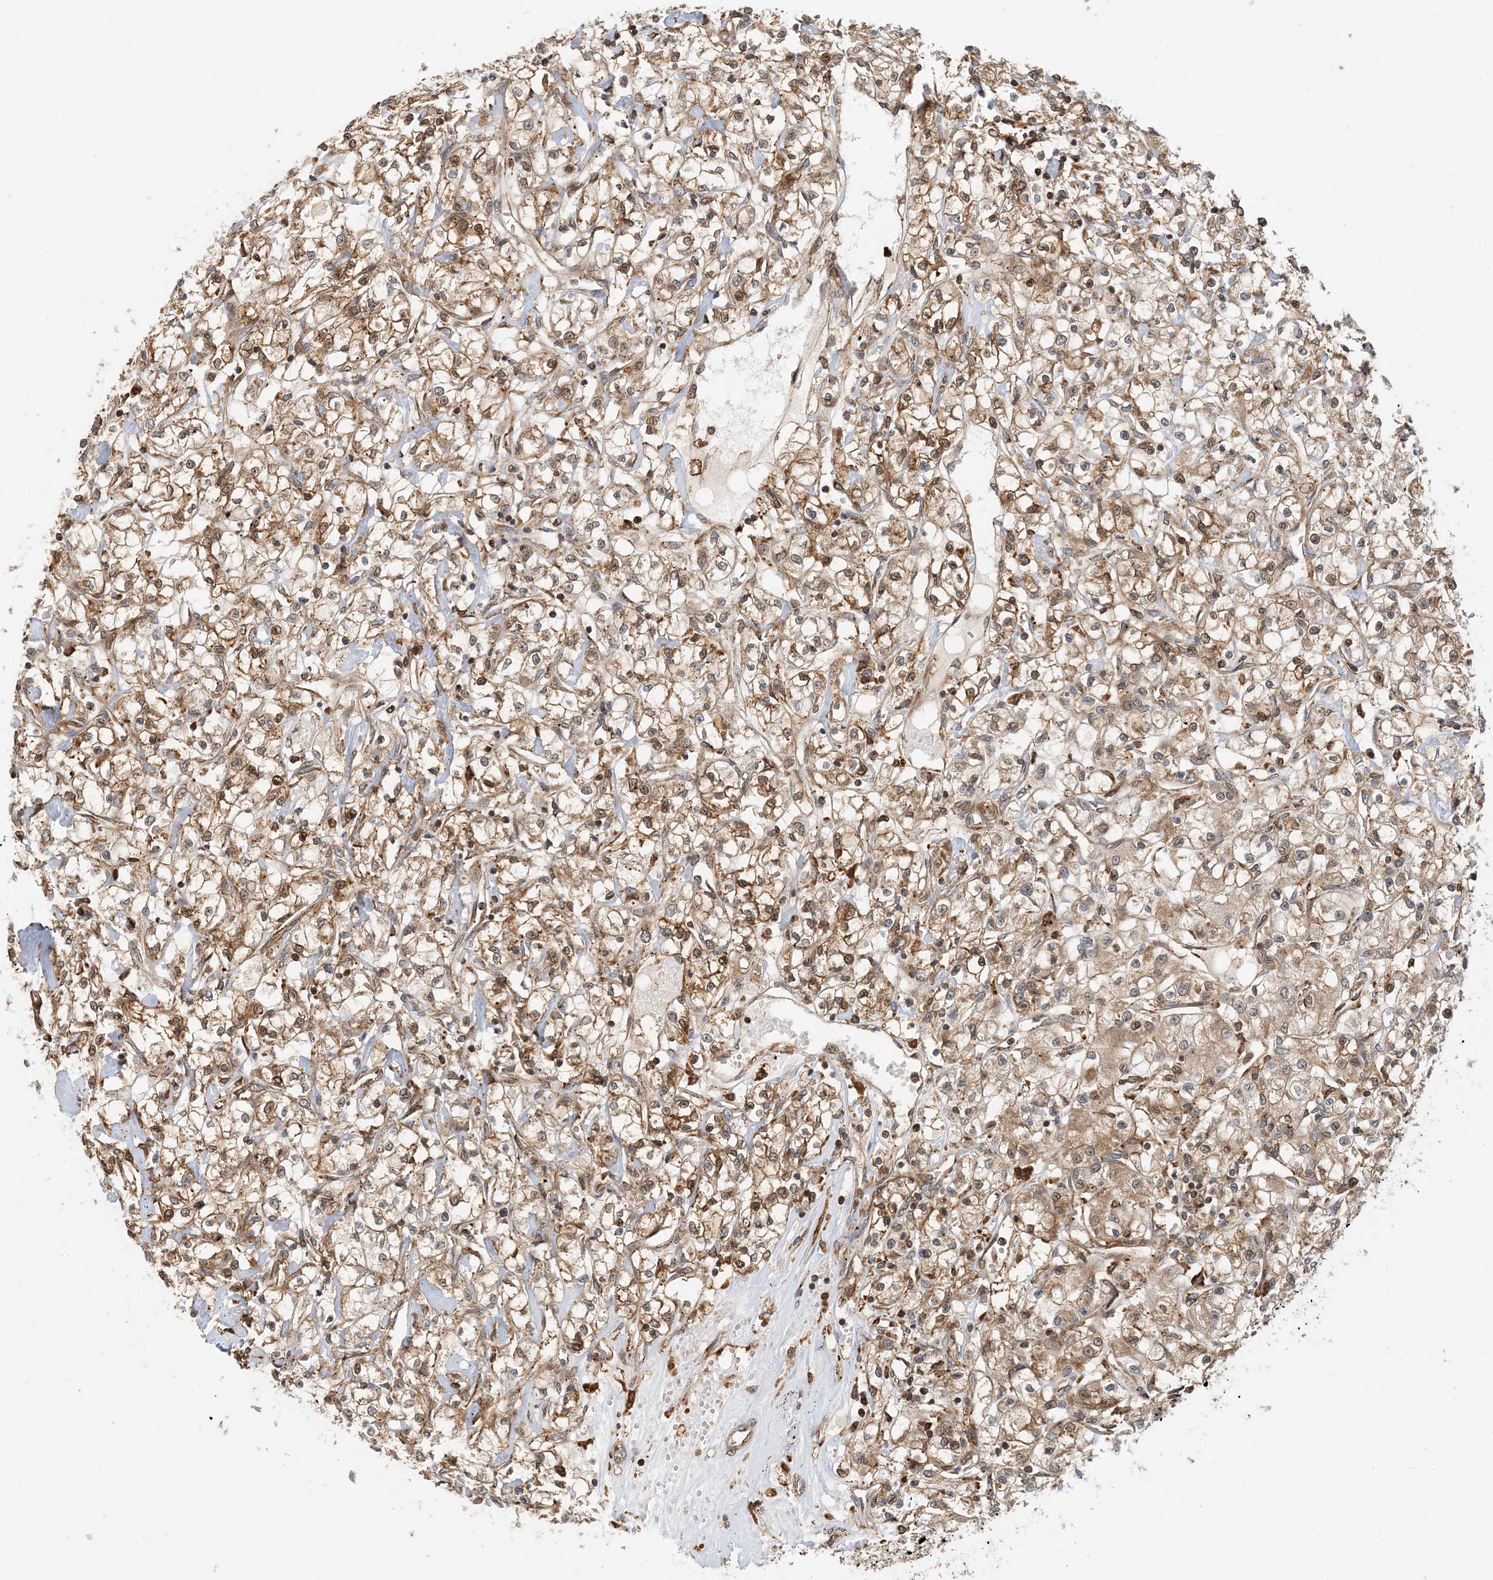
{"staining": {"intensity": "moderate", "quantity": ">75%", "location": "cytoplasmic/membranous"}, "tissue": "renal cancer", "cell_type": "Tumor cells", "image_type": "cancer", "snomed": [{"axis": "morphology", "description": "Adenocarcinoma, NOS"}, {"axis": "topography", "description": "Kidney"}], "caption": "Human renal cancer stained for a protein (brown) exhibits moderate cytoplasmic/membranous positive expression in approximately >75% of tumor cells.", "gene": "HNMT", "patient": {"sex": "female", "age": 59}}